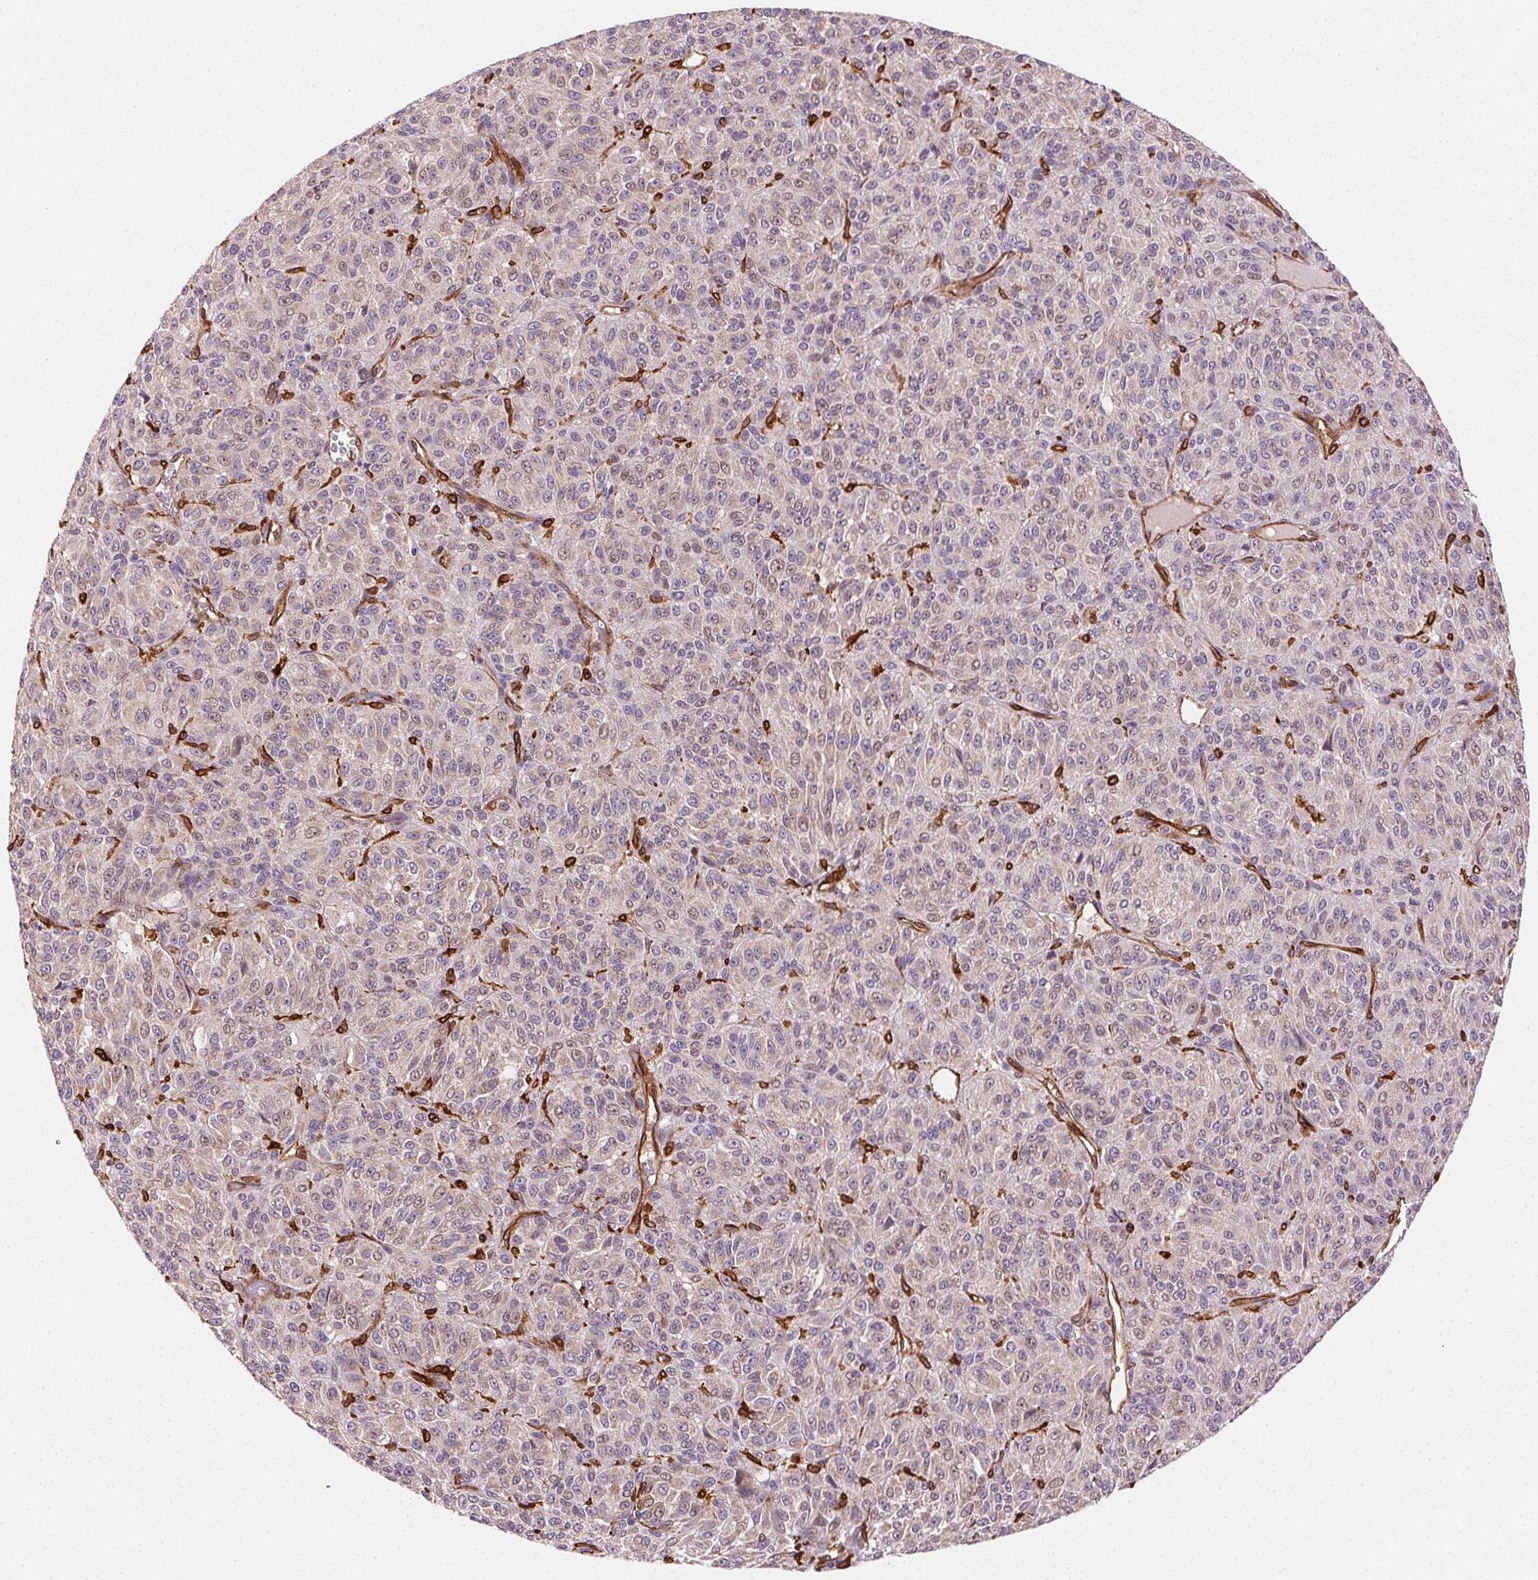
{"staining": {"intensity": "weak", "quantity": "<25%", "location": "cytoplasmic/membranous"}, "tissue": "melanoma", "cell_type": "Tumor cells", "image_type": "cancer", "snomed": [{"axis": "morphology", "description": "Malignant melanoma, Metastatic site"}, {"axis": "topography", "description": "Brain"}], "caption": "An IHC image of melanoma is shown. There is no staining in tumor cells of melanoma. Nuclei are stained in blue.", "gene": "RNASET2", "patient": {"sex": "female", "age": 56}}